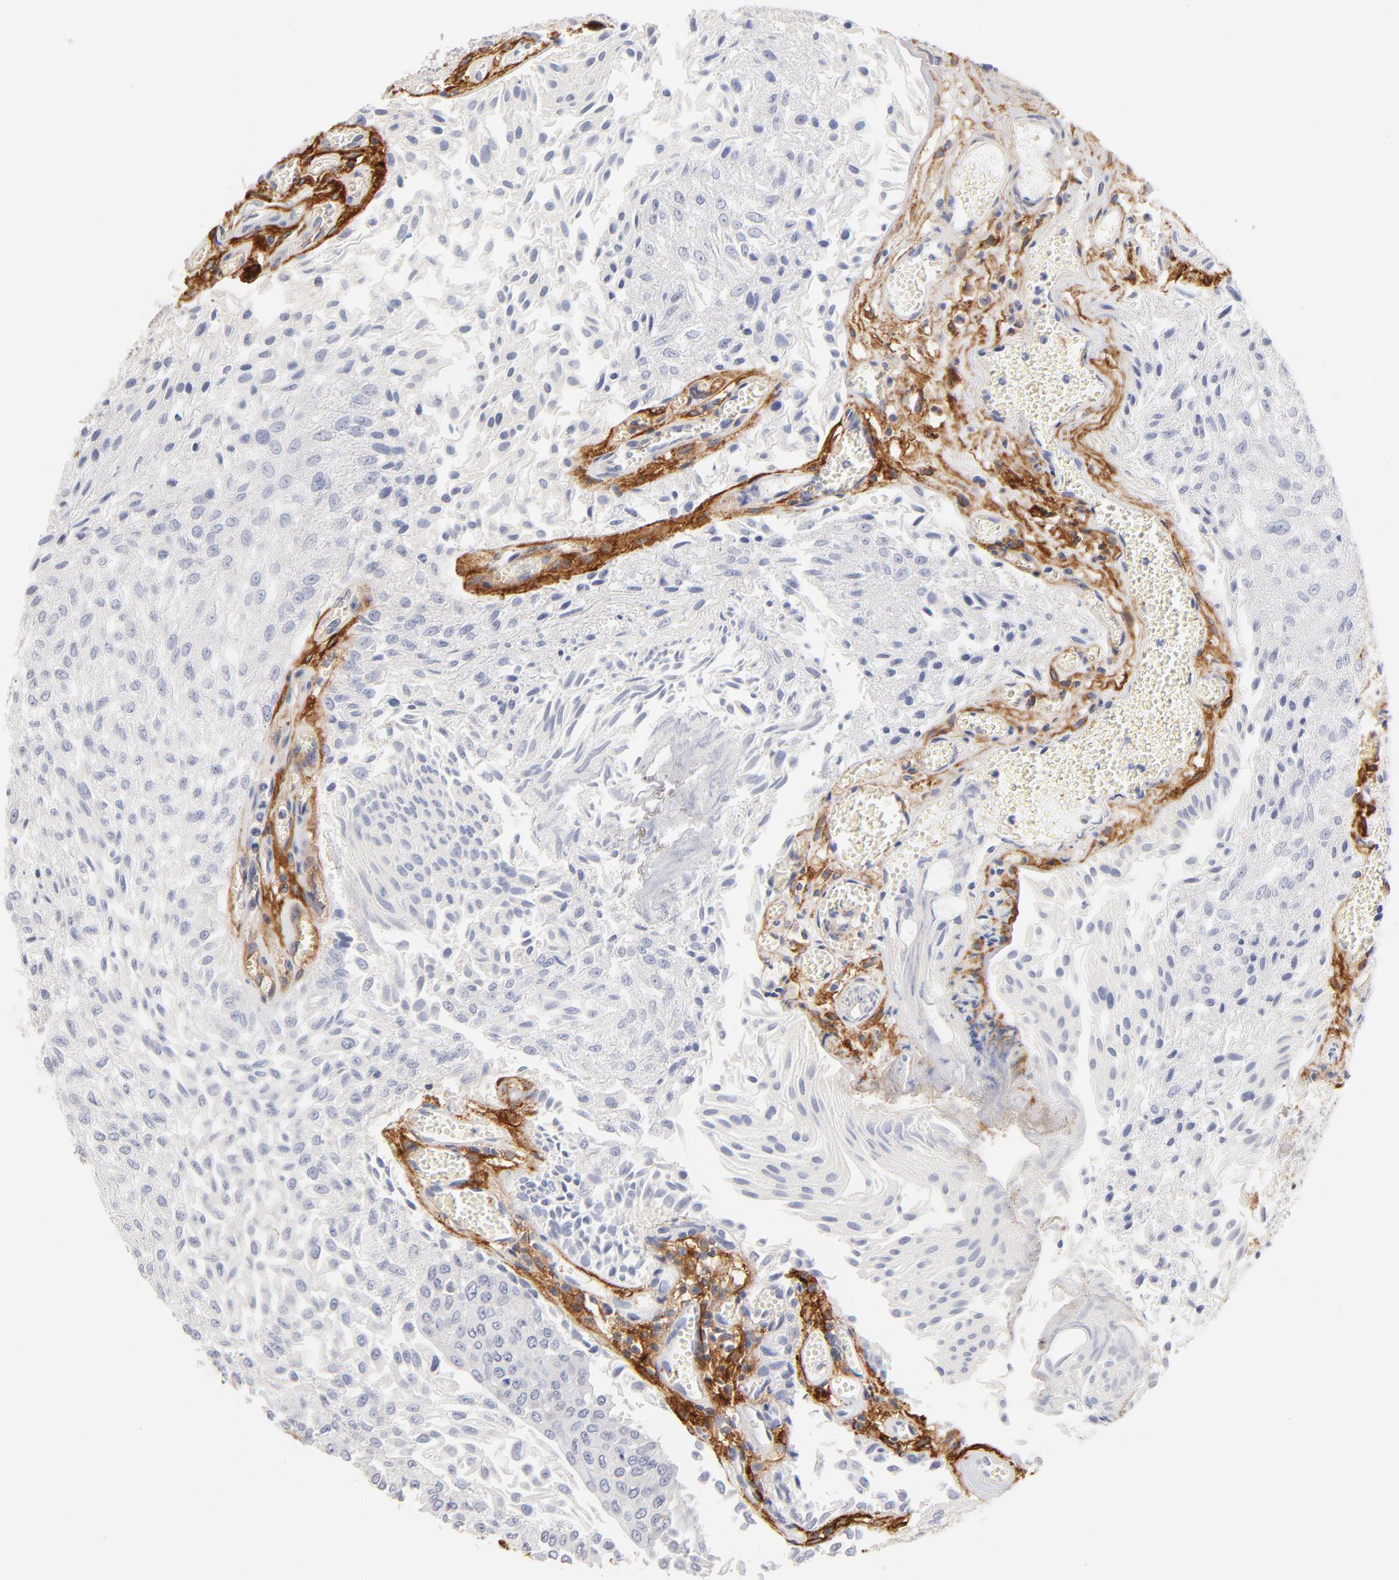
{"staining": {"intensity": "negative", "quantity": "none", "location": "none"}, "tissue": "urothelial cancer", "cell_type": "Tumor cells", "image_type": "cancer", "snomed": [{"axis": "morphology", "description": "Urothelial carcinoma, Low grade"}, {"axis": "topography", "description": "Urinary bladder"}], "caption": "This is an immunohistochemistry (IHC) micrograph of human urothelial cancer. There is no positivity in tumor cells.", "gene": "ITGA8", "patient": {"sex": "male", "age": 86}}